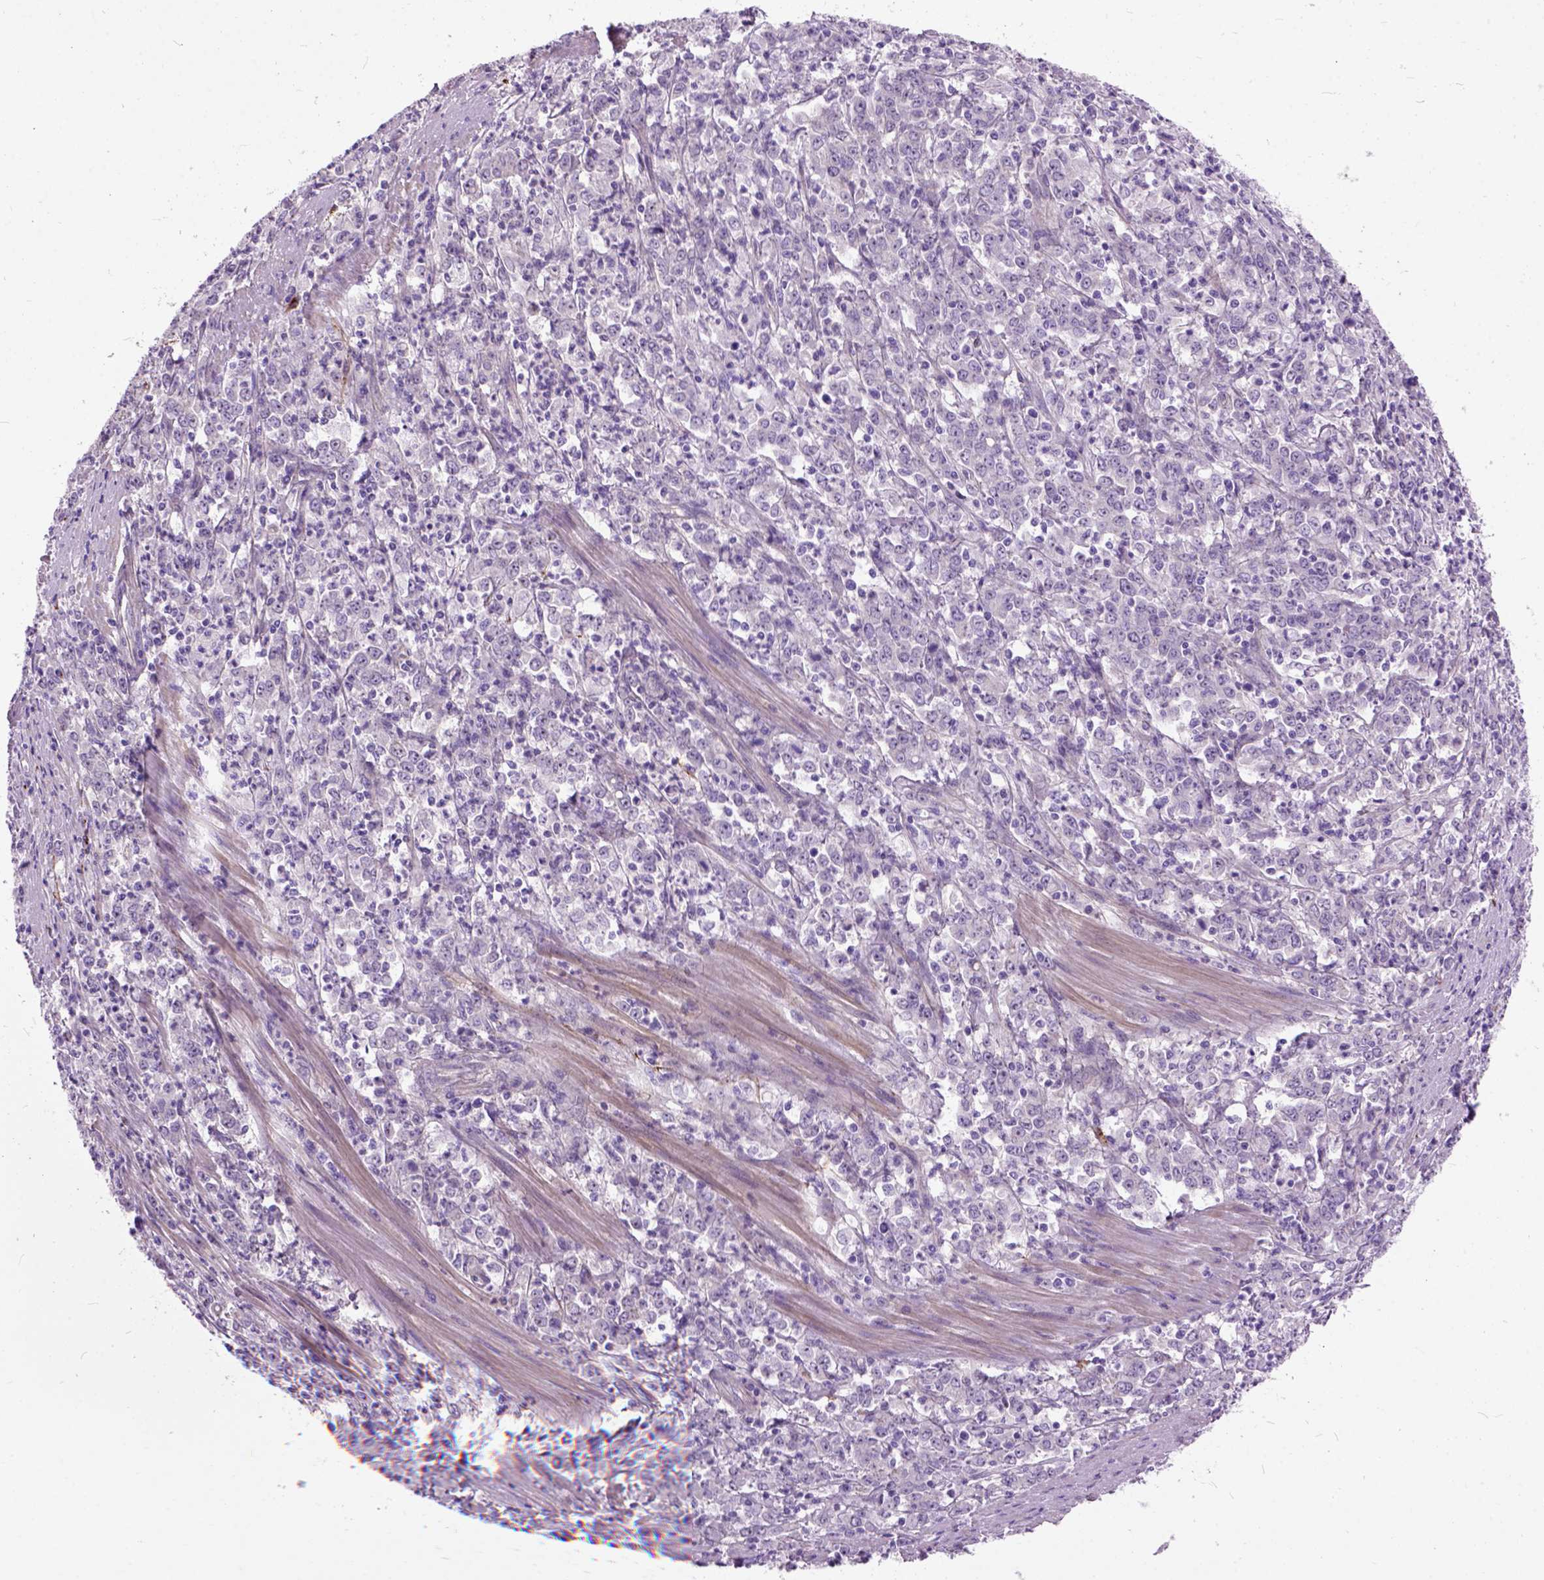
{"staining": {"intensity": "negative", "quantity": "none", "location": "none"}, "tissue": "stomach cancer", "cell_type": "Tumor cells", "image_type": "cancer", "snomed": [{"axis": "morphology", "description": "Adenocarcinoma, NOS"}, {"axis": "topography", "description": "Stomach, lower"}], "caption": "Immunohistochemical staining of stomach cancer (adenocarcinoma) reveals no significant staining in tumor cells. (DAB (3,3'-diaminobenzidine) immunohistochemistry with hematoxylin counter stain).", "gene": "MAPT", "patient": {"sex": "female", "age": 71}}